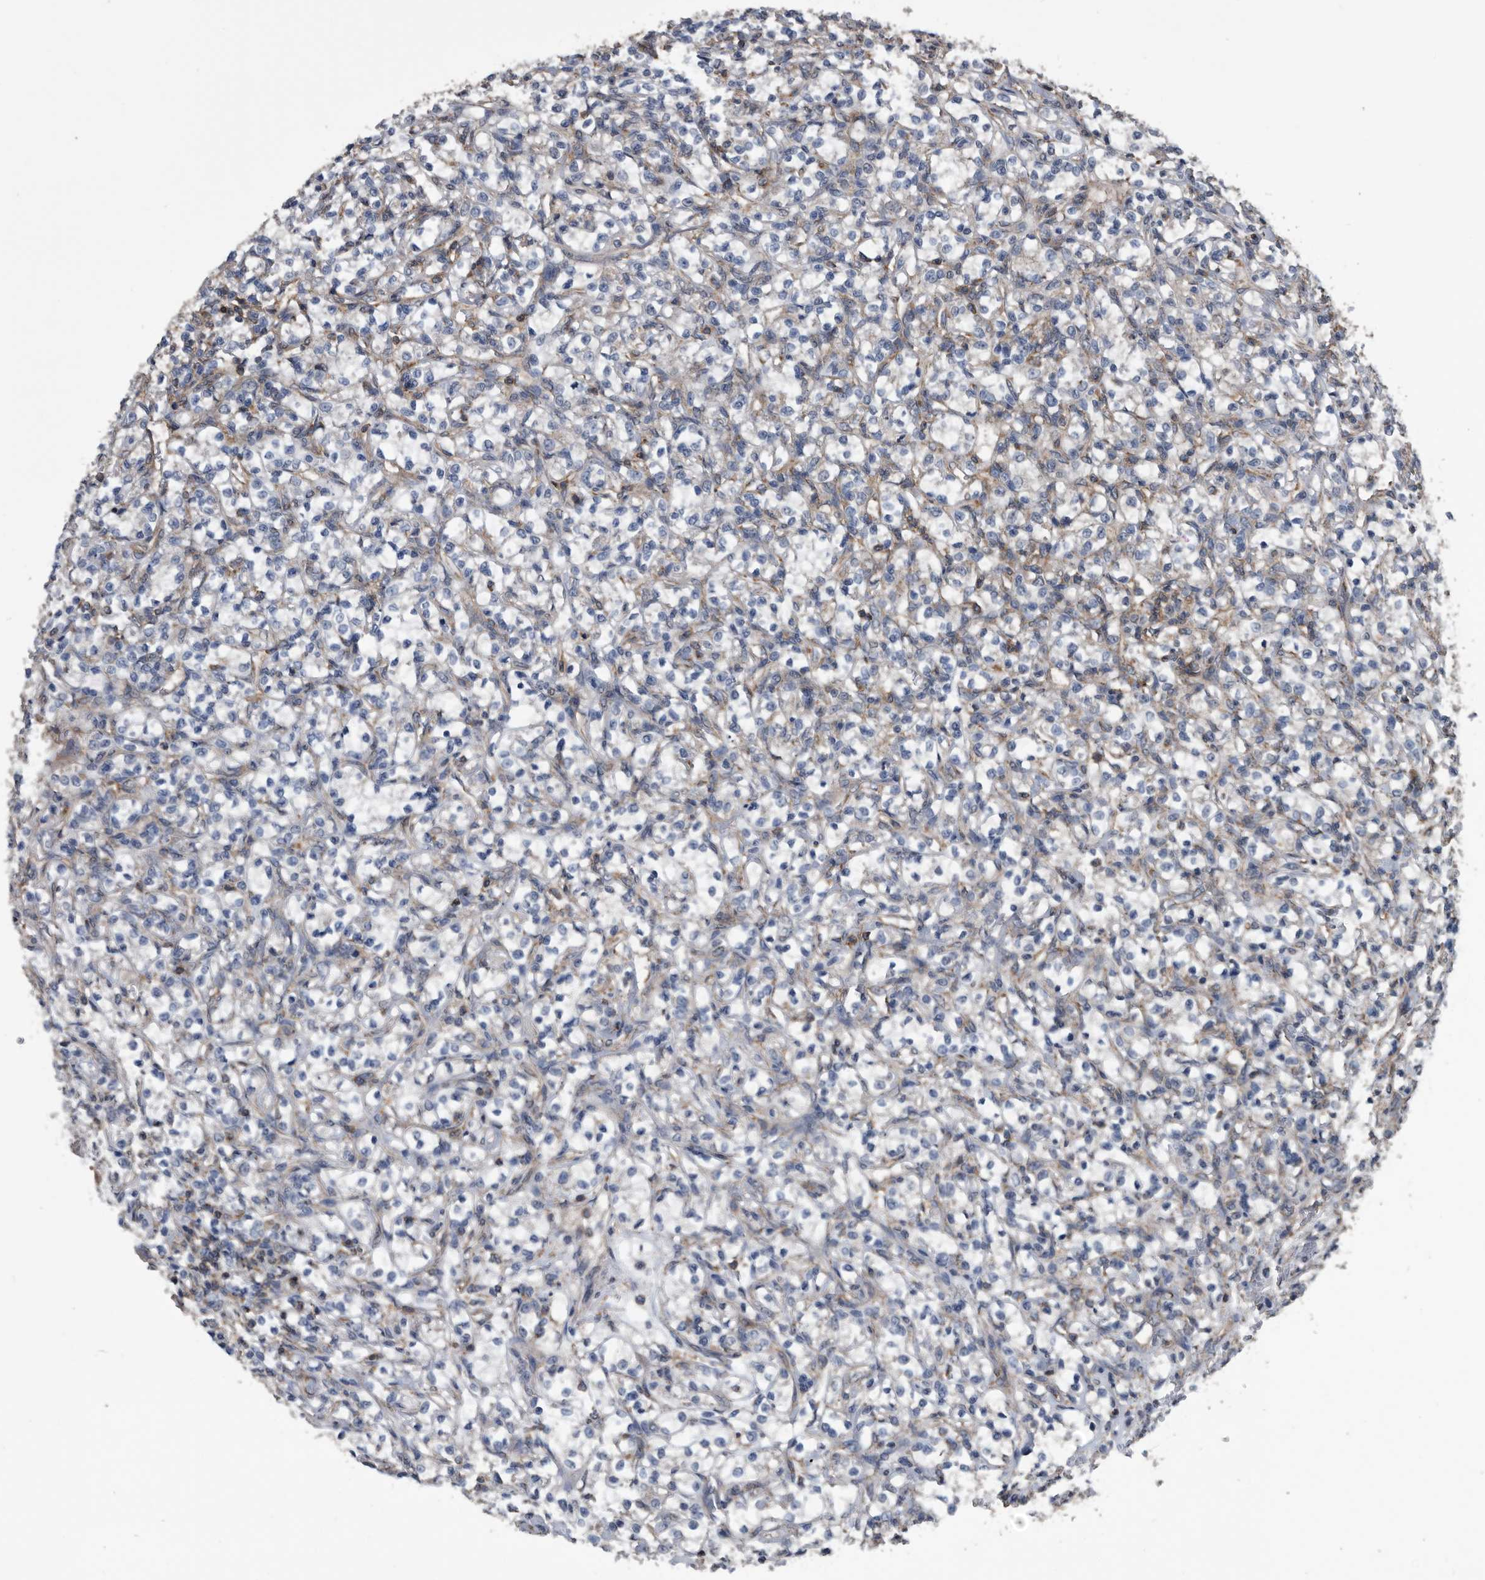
{"staining": {"intensity": "negative", "quantity": "none", "location": "none"}, "tissue": "renal cancer", "cell_type": "Tumor cells", "image_type": "cancer", "snomed": [{"axis": "morphology", "description": "Adenocarcinoma, NOS"}, {"axis": "topography", "description": "Kidney"}], "caption": "Tumor cells show no significant protein staining in adenocarcinoma (renal).", "gene": "NRBP1", "patient": {"sex": "female", "age": 69}}